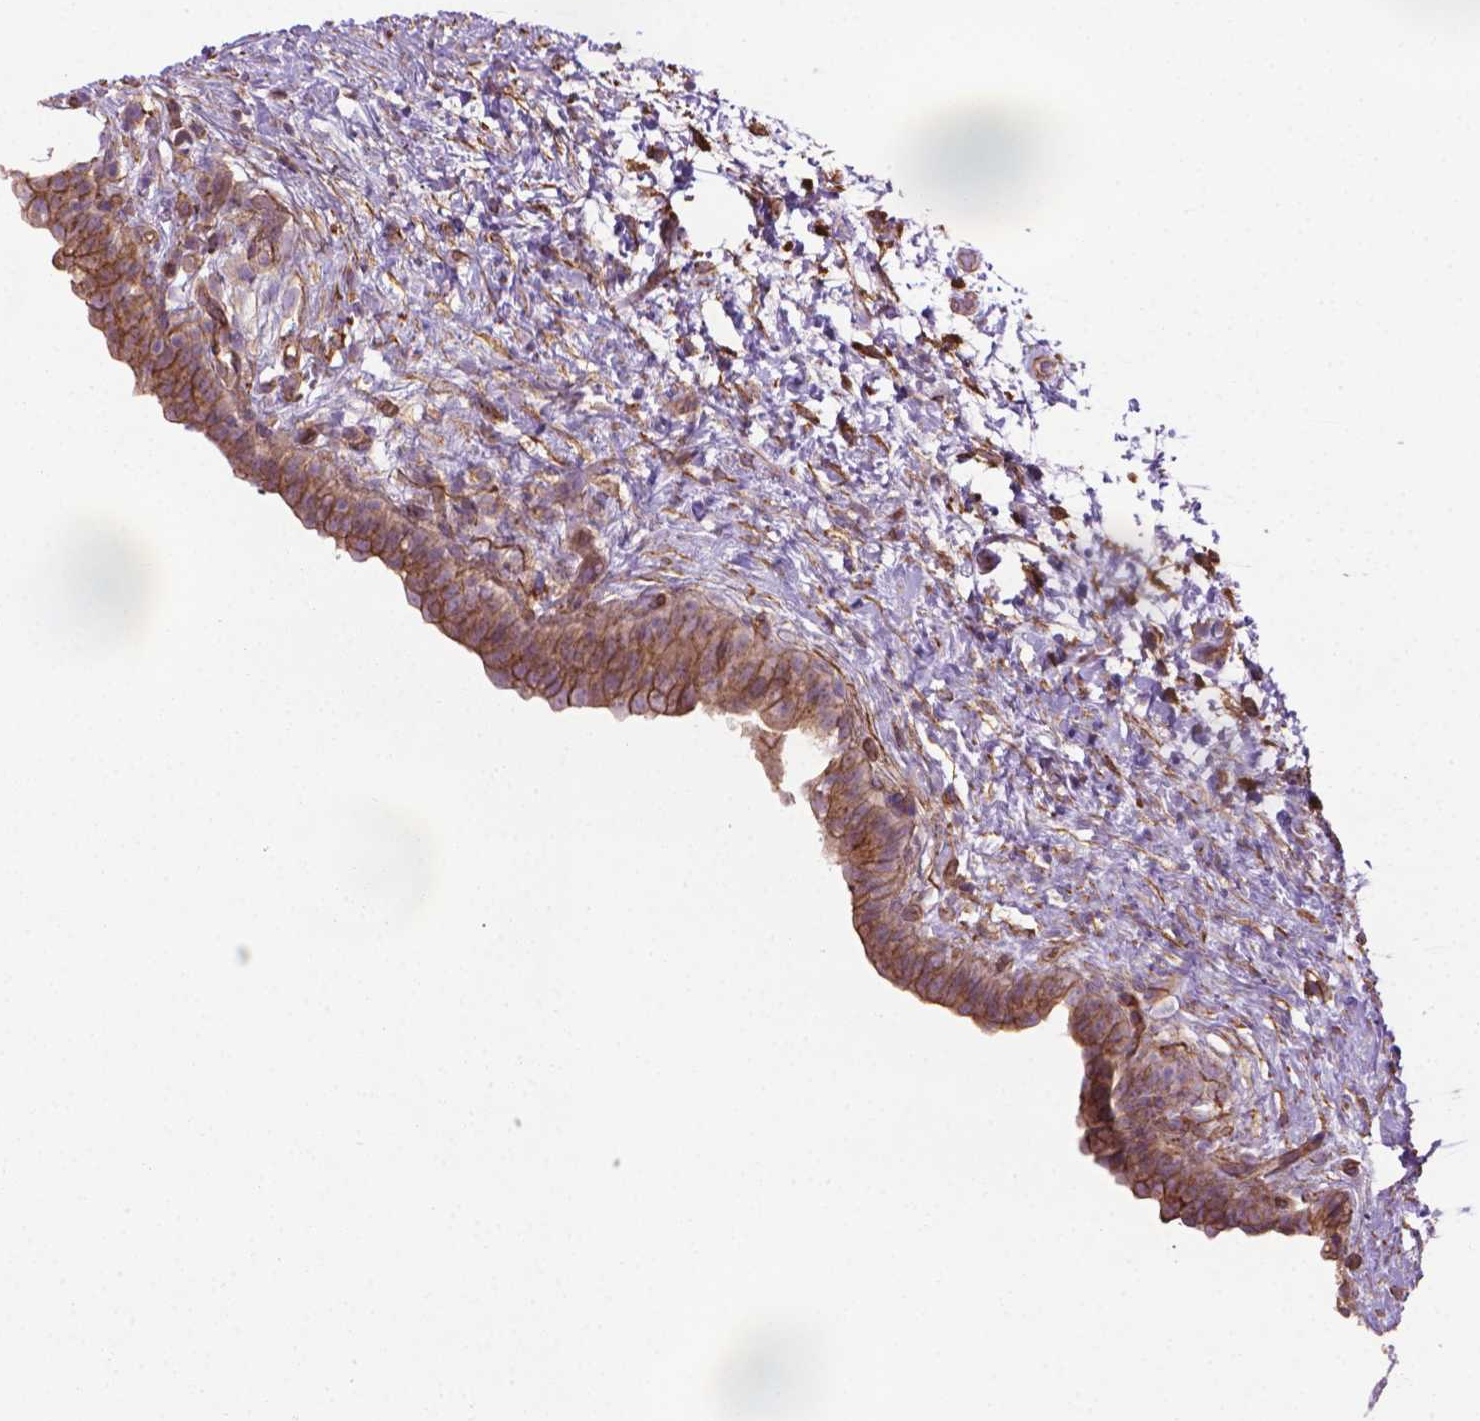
{"staining": {"intensity": "moderate", "quantity": ">75%", "location": "cytoplasmic/membranous"}, "tissue": "urinary bladder", "cell_type": "Urothelial cells", "image_type": "normal", "snomed": [{"axis": "morphology", "description": "Normal tissue, NOS"}, {"axis": "topography", "description": "Urinary bladder"}], "caption": "The photomicrograph demonstrates immunohistochemical staining of normal urinary bladder. There is moderate cytoplasmic/membranous positivity is present in about >75% of urothelial cells. Nuclei are stained in blue.", "gene": "TENT5A", "patient": {"sex": "male", "age": 69}}